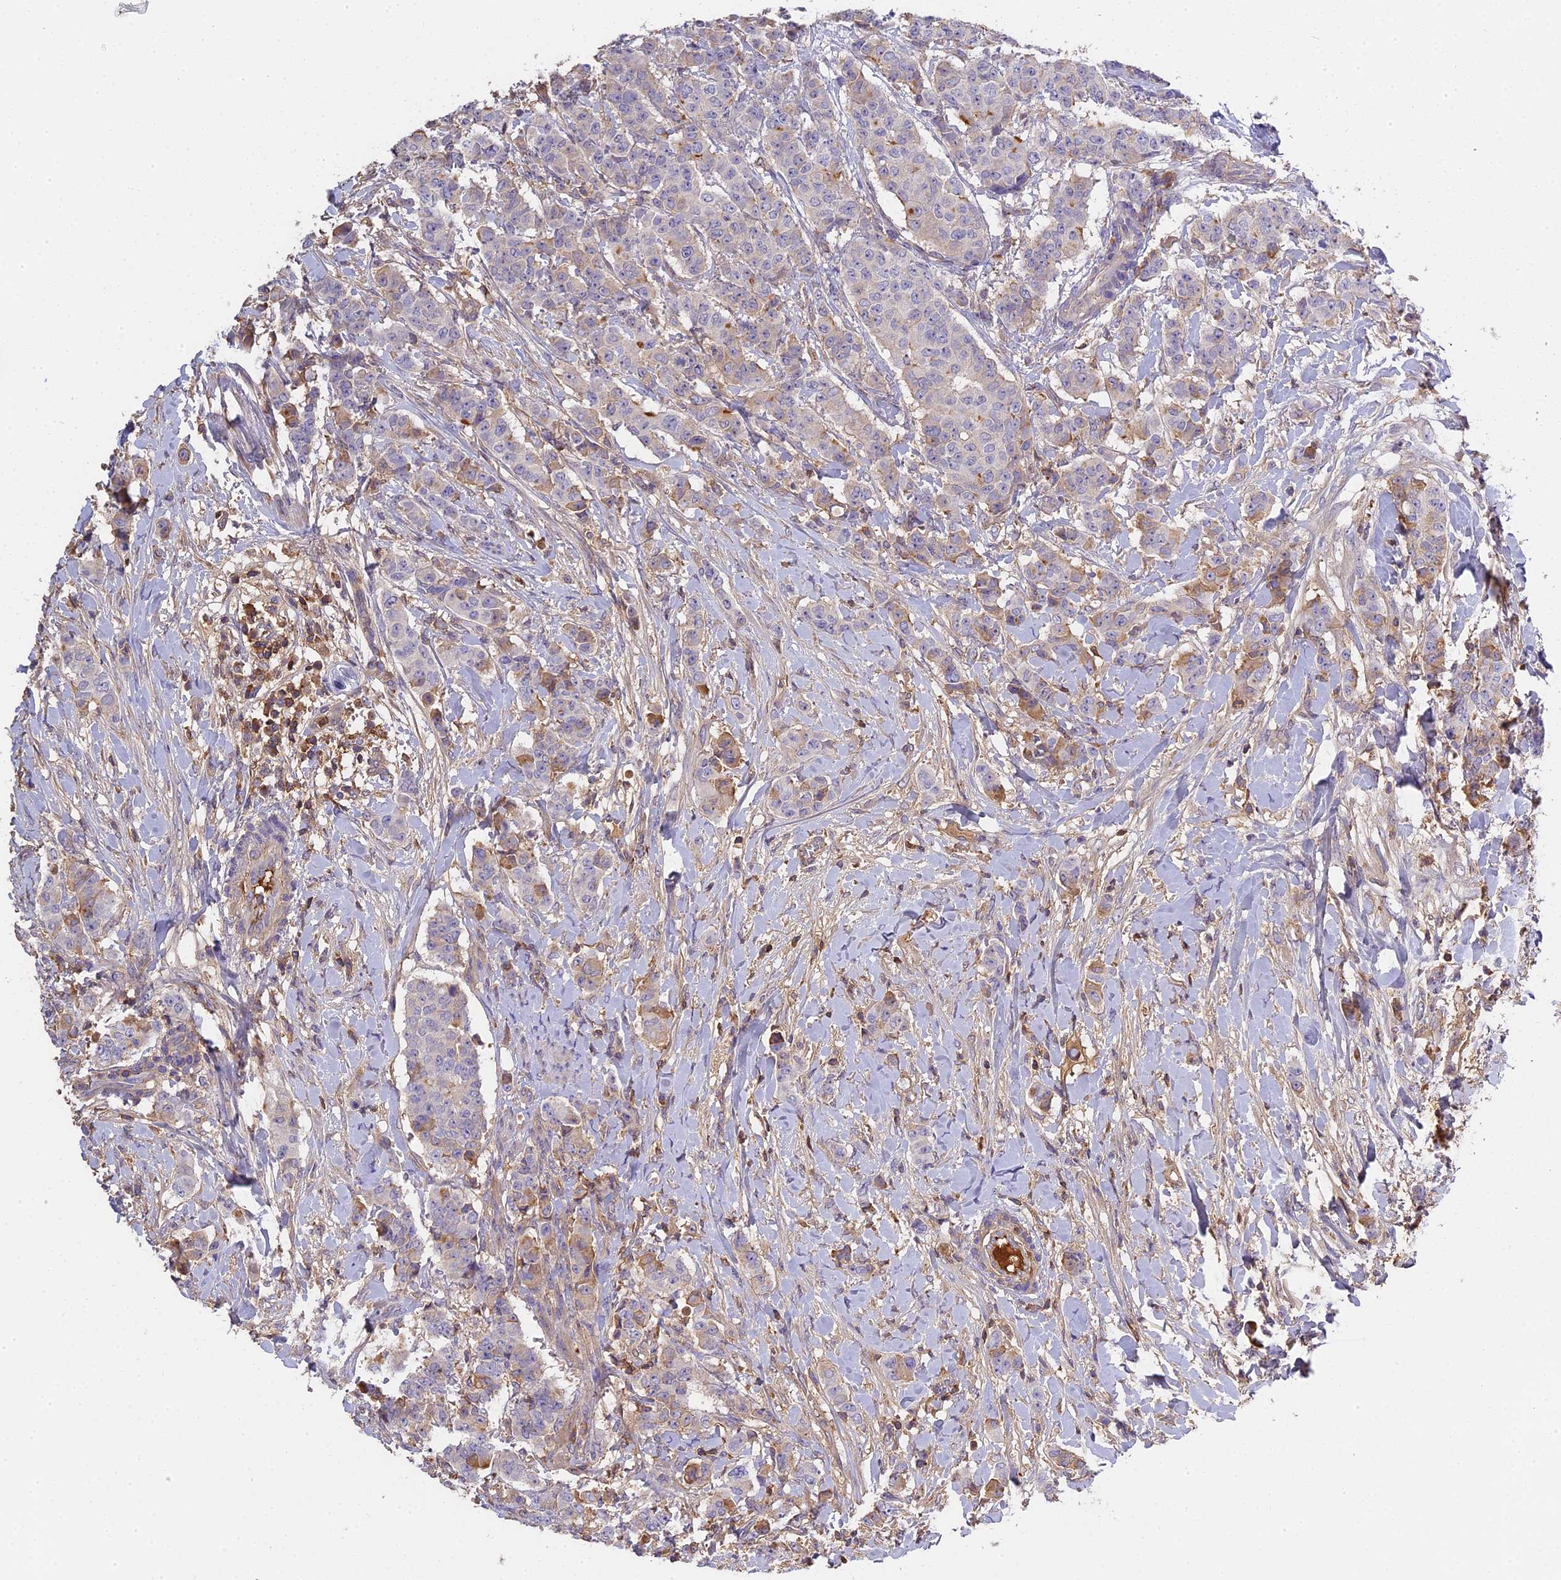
{"staining": {"intensity": "weak", "quantity": "<25%", "location": "cytoplasmic/membranous"}, "tissue": "breast cancer", "cell_type": "Tumor cells", "image_type": "cancer", "snomed": [{"axis": "morphology", "description": "Duct carcinoma"}, {"axis": "topography", "description": "Breast"}], "caption": "Human breast intraductal carcinoma stained for a protein using immunohistochemistry (IHC) shows no expression in tumor cells.", "gene": "CFAP119", "patient": {"sex": "female", "age": 40}}